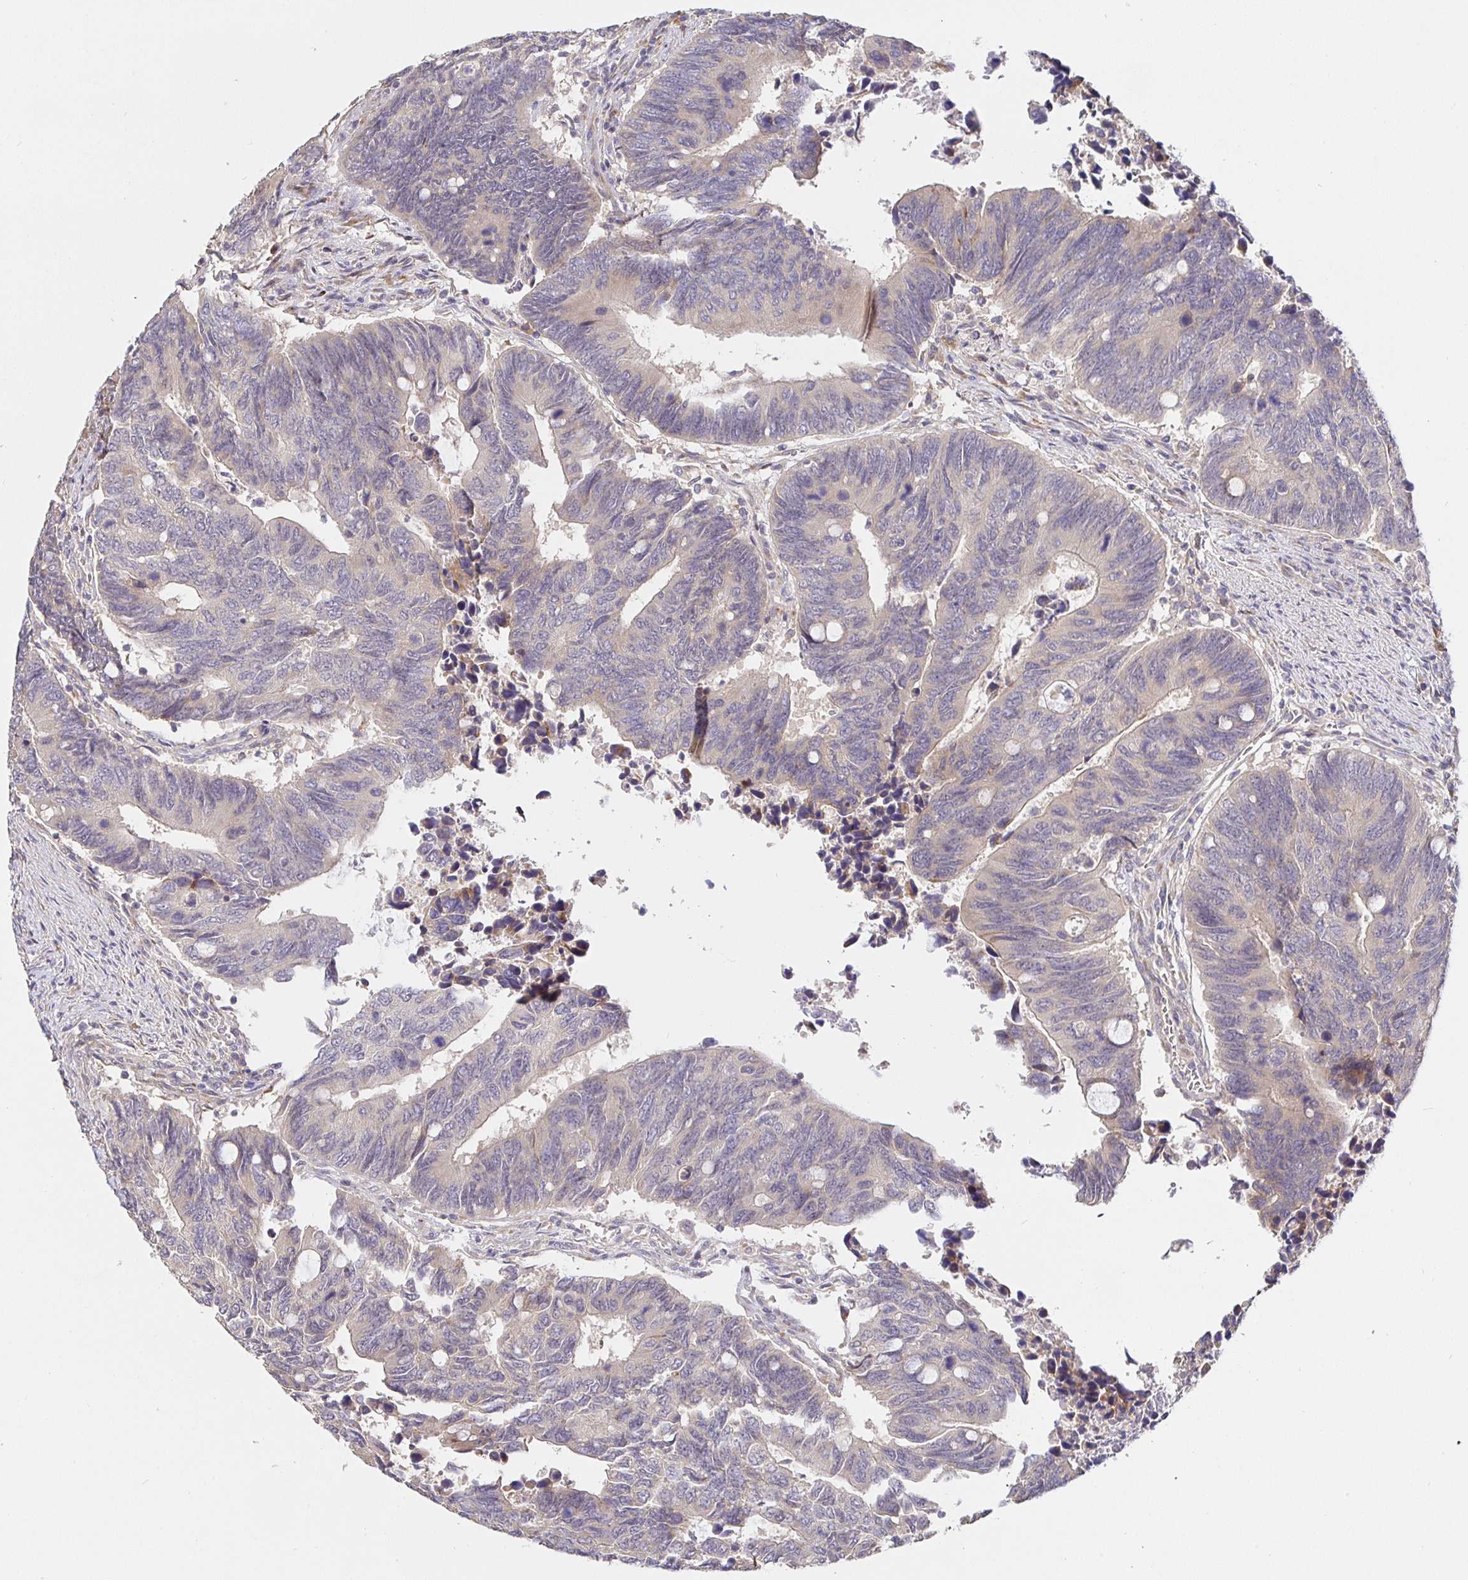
{"staining": {"intensity": "weak", "quantity": "<25%", "location": "cytoplasmic/membranous"}, "tissue": "colorectal cancer", "cell_type": "Tumor cells", "image_type": "cancer", "snomed": [{"axis": "morphology", "description": "Adenocarcinoma, NOS"}, {"axis": "topography", "description": "Colon"}], "caption": "Immunohistochemistry (IHC) photomicrograph of human colorectal adenocarcinoma stained for a protein (brown), which shows no positivity in tumor cells.", "gene": "ZDHHC11", "patient": {"sex": "male", "age": 87}}